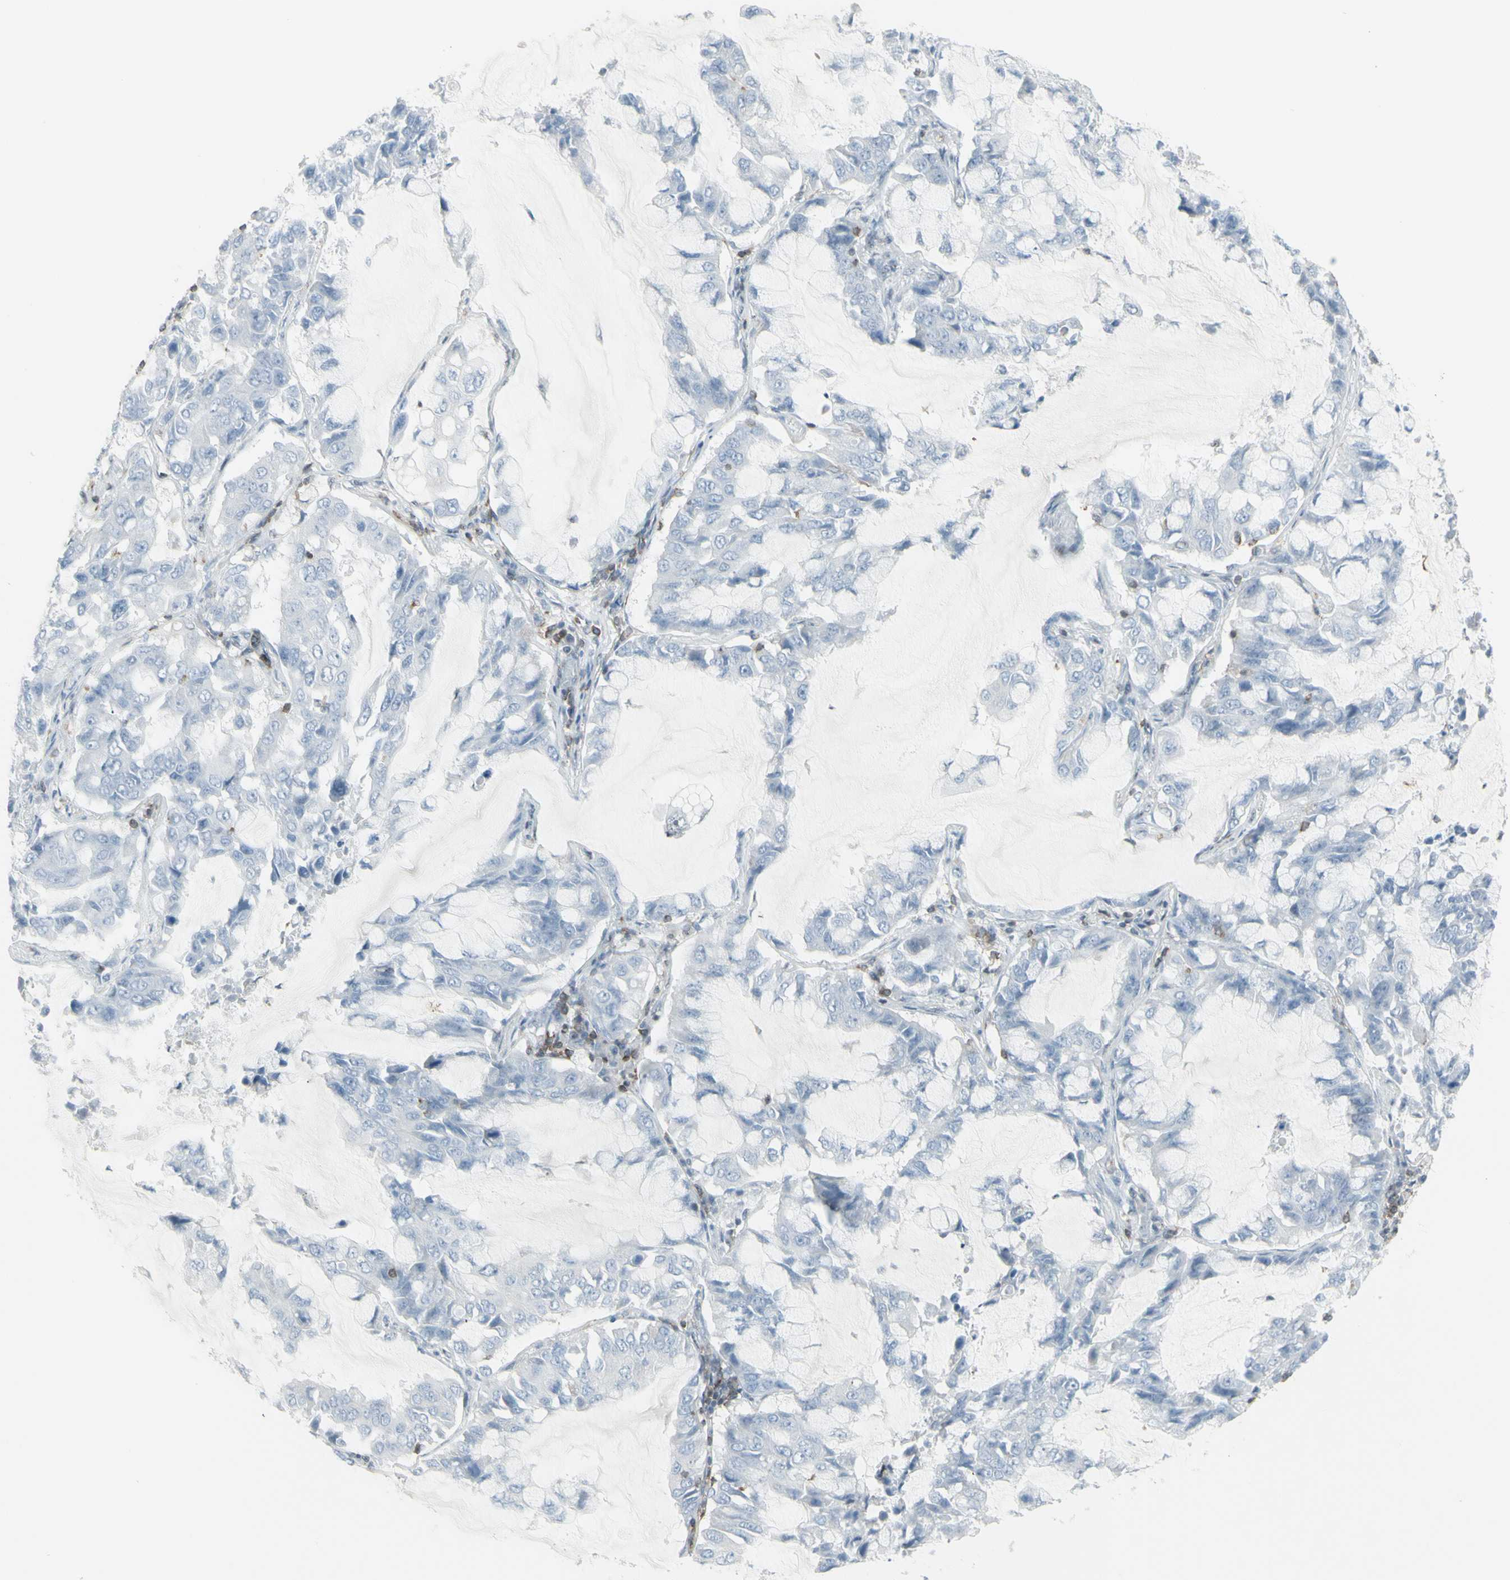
{"staining": {"intensity": "negative", "quantity": "none", "location": "none"}, "tissue": "lung cancer", "cell_type": "Tumor cells", "image_type": "cancer", "snomed": [{"axis": "morphology", "description": "Adenocarcinoma, NOS"}, {"axis": "topography", "description": "Lung"}], "caption": "Adenocarcinoma (lung) stained for a protein using immunohistochemistry reveals no positivity tumor cells.", "gene": "NRG1", "patient": {"sex": "male", "age": 64}}